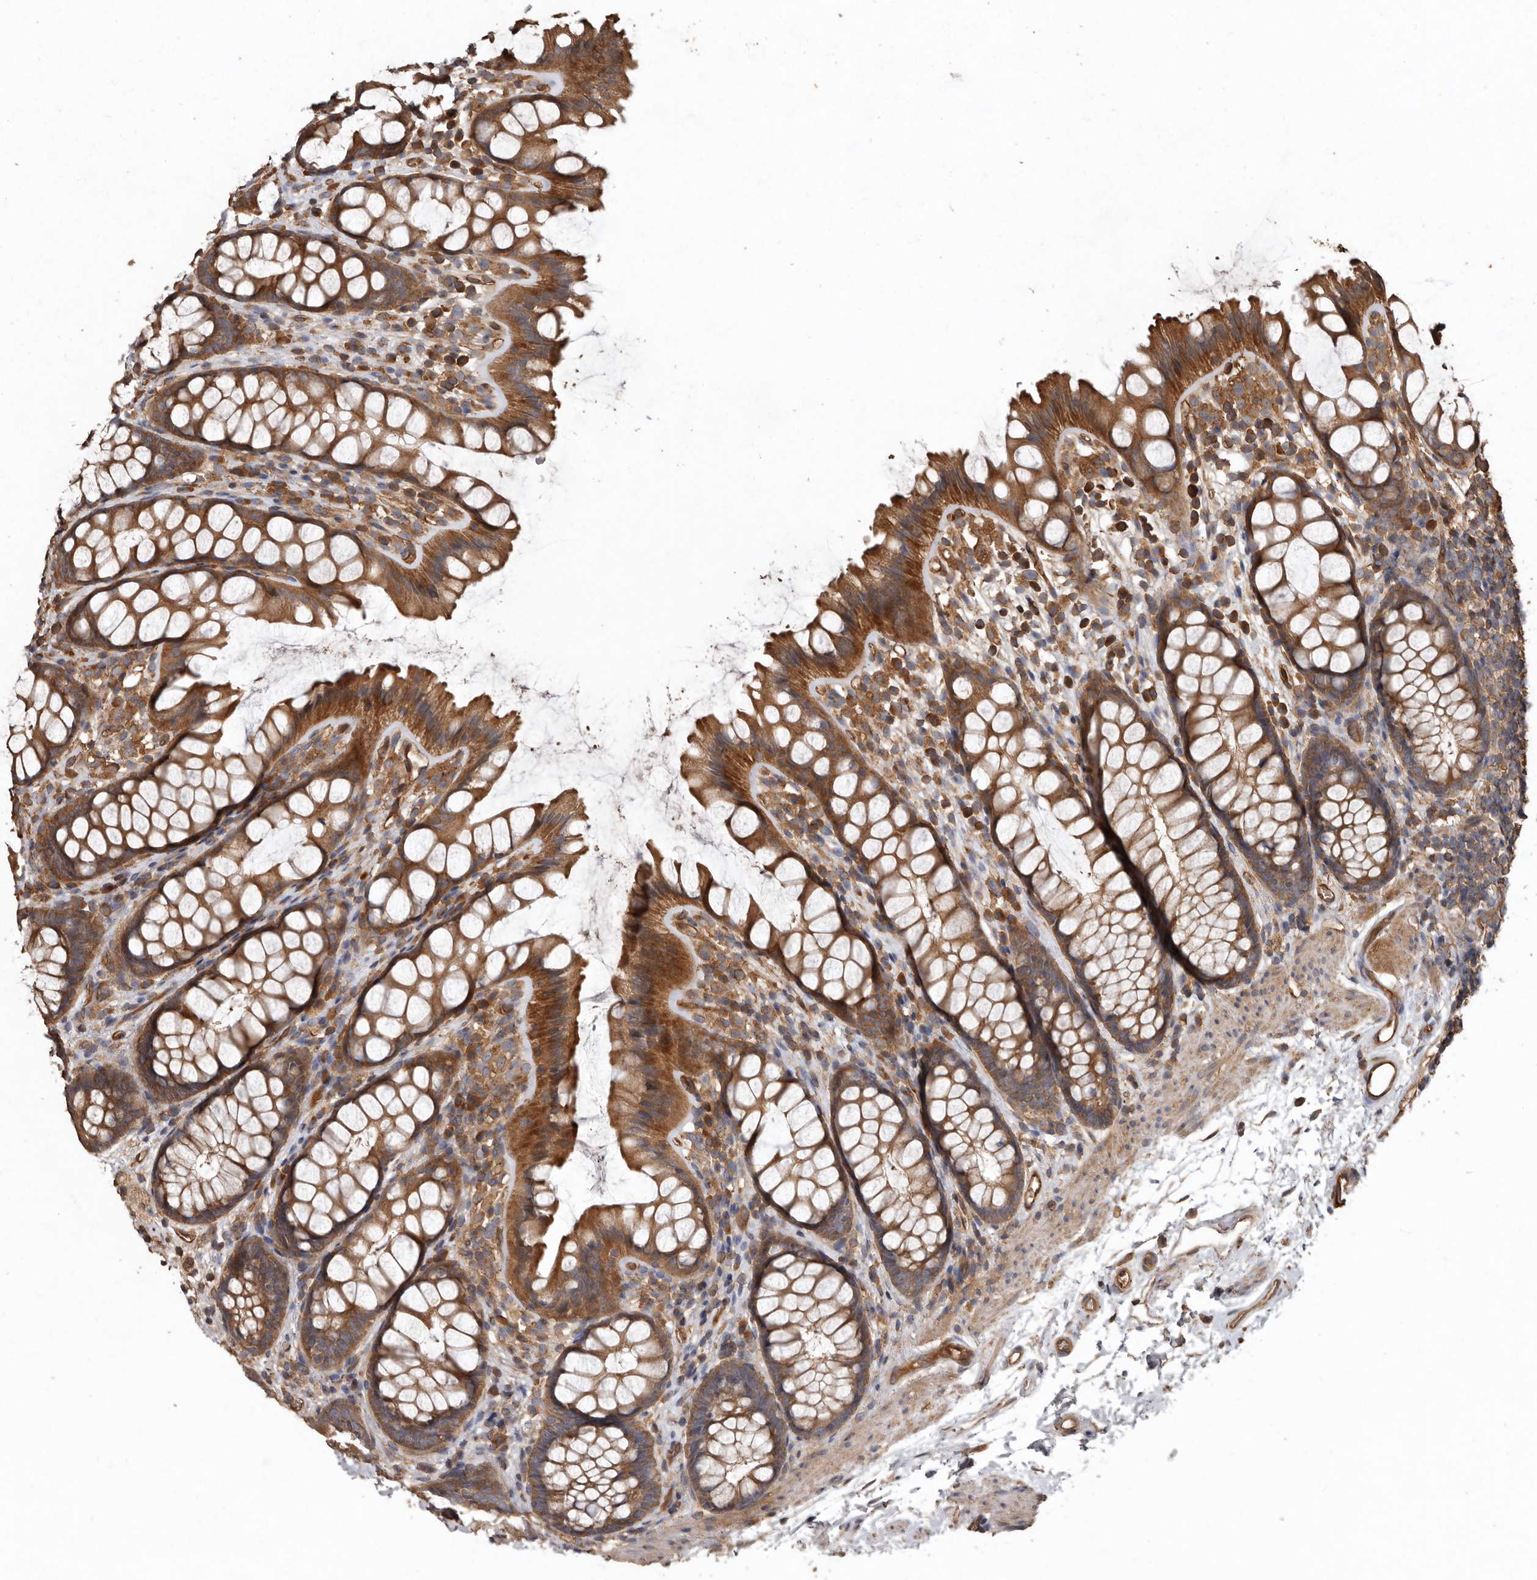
{"staining": {"intensity": "moderate", "quantity": ">75%", "location": "cytoplasmic/membranous"}, "tissue": "rectum", "cell_type": "Glandular cells", "image_type": "normal", "snomed": [{"axis": "morphology", "description": "Normal tissue, NOS"}, {"axis": "topography", "description": "Rectum"}], "caption": "A brown stain highlights moderate cytoplasmic/membranous staining of a protein in glandular cells of benign human rectum. (brown staining indicates protein expression, while blue staining denotes nuclei).", "gene": "FLCN", "patient": {"sex": "female", "age": 65}}